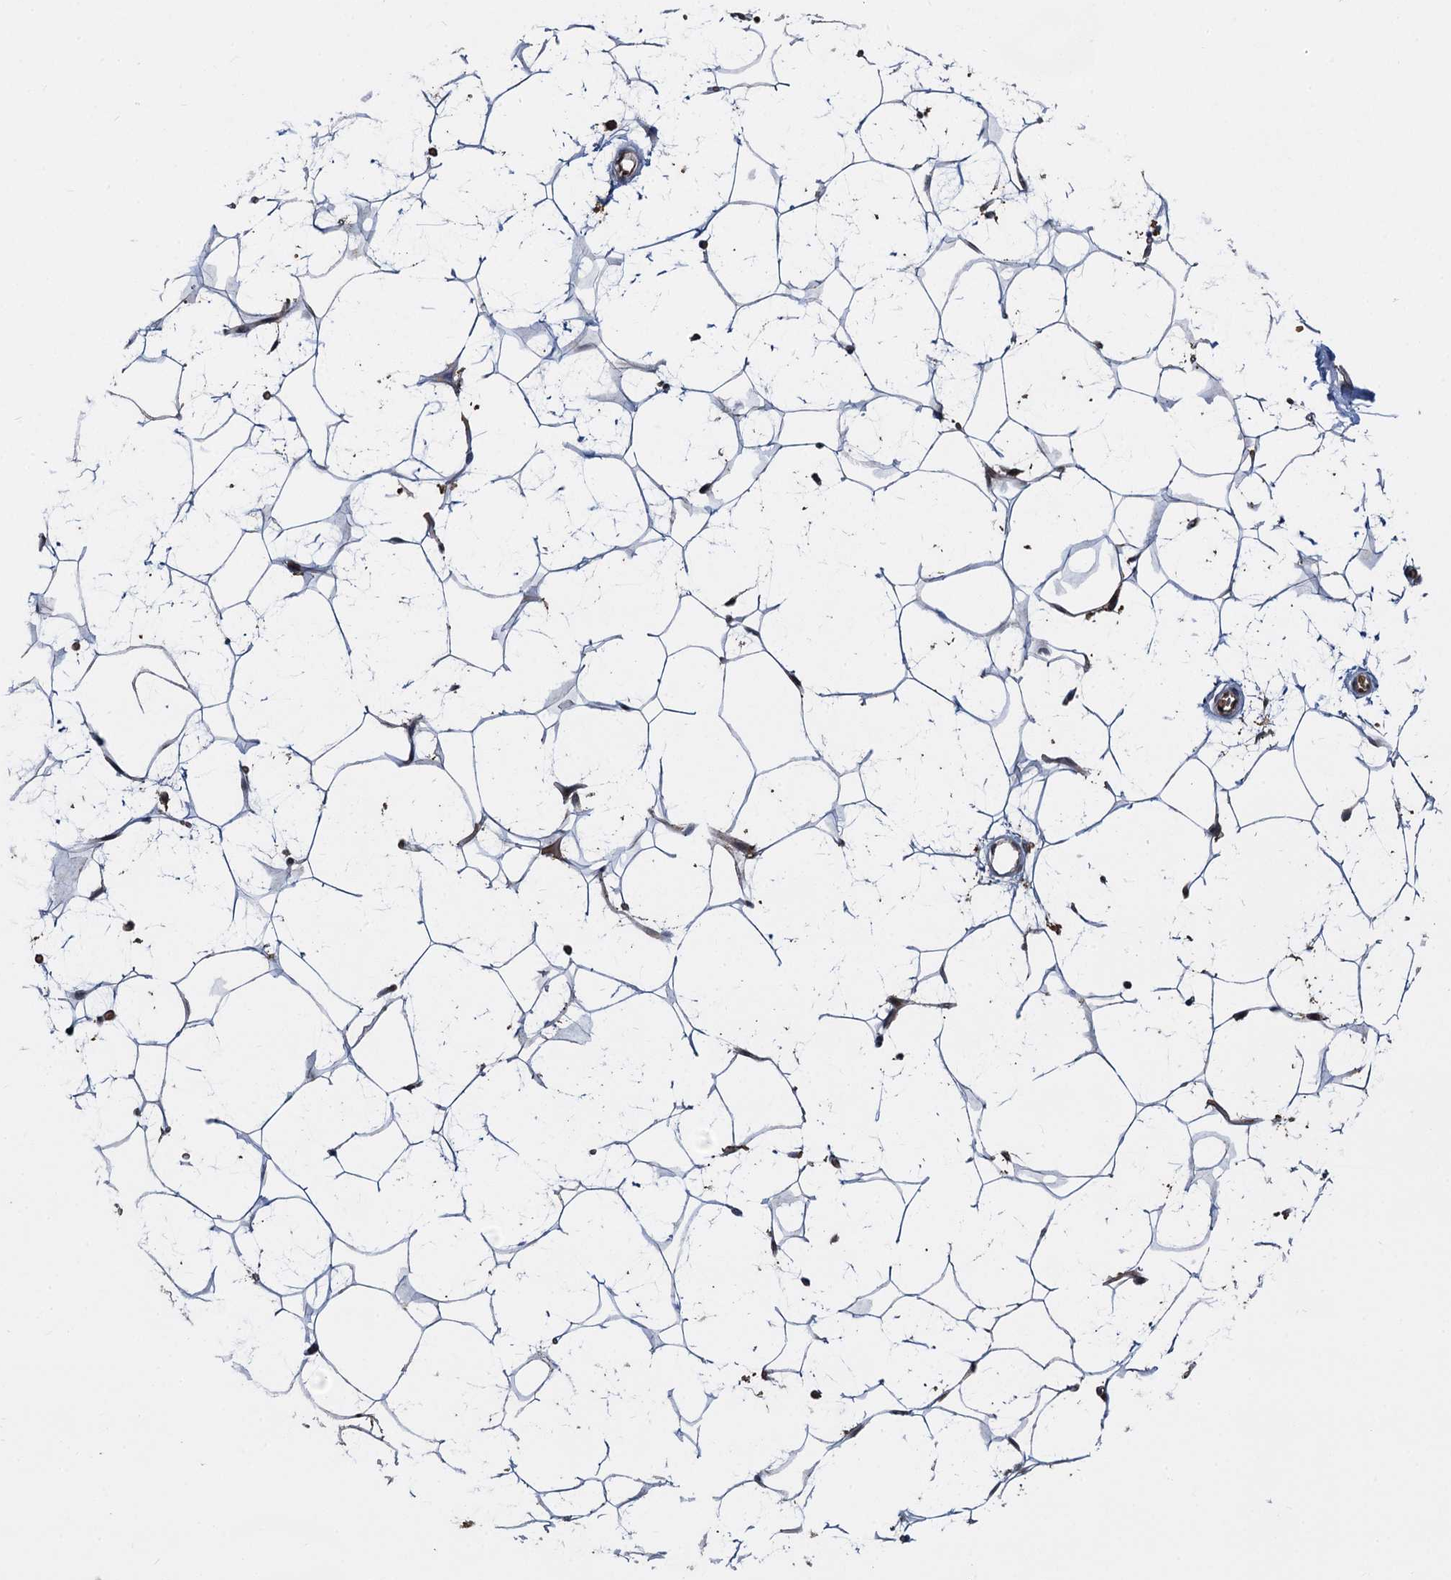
{"staining": {"intensity": "weak", "quantity": "<25%", "location": "nuclear"}, "tissue": "adipose tissue", "cell_type": "Adipocytes", "image_type": "normal", "snomed": [{"axis": "morphology", "description": "Normal tissue, NOS"}, {"axis": "topography", "description": "Breast"}], "caption": "This is an immunohistochemistry (IHC) micrograph of normal human adipose tissue. There is no expression in adipocytes.", "gene": "FANCI", "patient": {"sex": "female", "age": 26}}